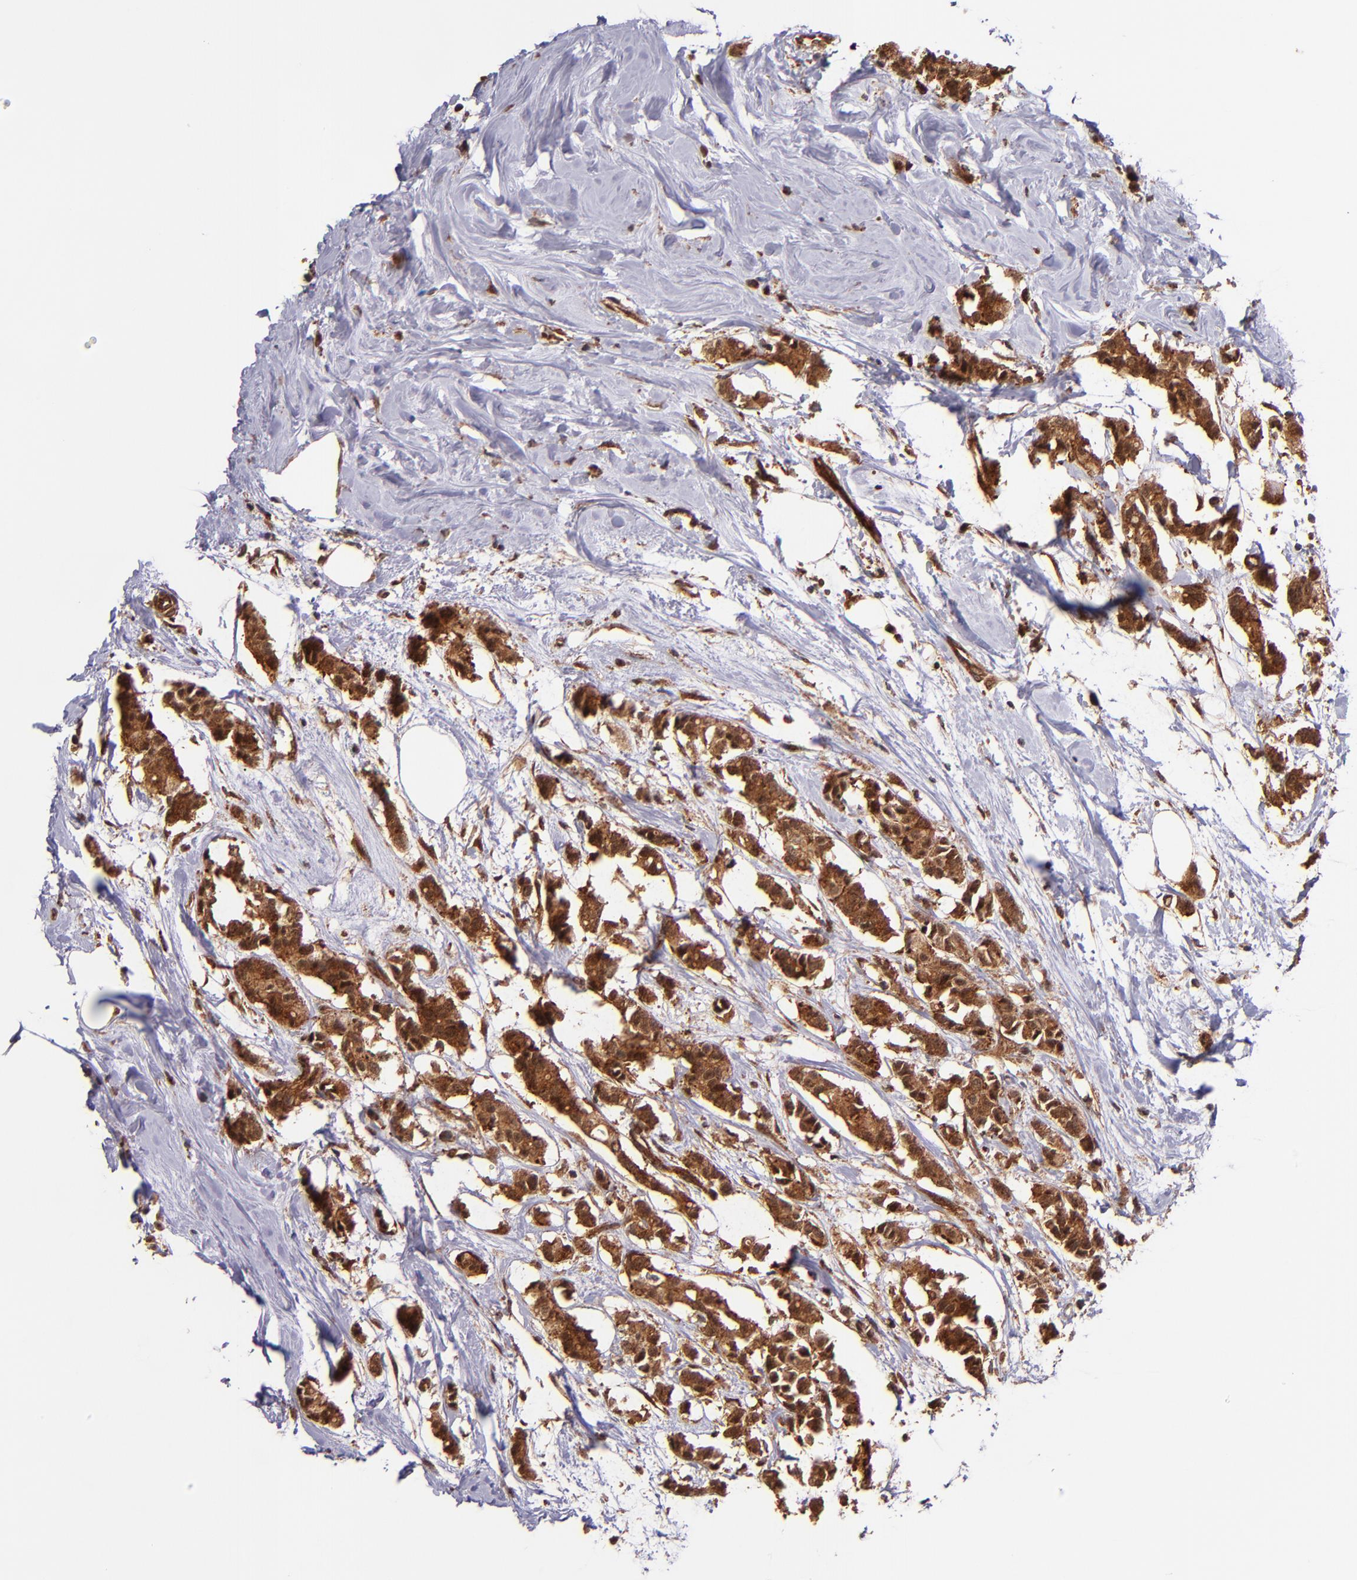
{"staining": {"intensity": "strong", "quantity": ">75%", "location": "cytoplasmic/membranous"}, "tissue": "breast cancer", "cell_type": "Tumor cells", "image_type": "cancer", "snomed": [{"axis": "morphology", "description": "Duct carcinoma"}, {"axis": "topography", "description": "Breast"}], "caption": "Approximately >75% of tumor cells in breast cancer show strong cytoplasmic/membranous protein expression as visualized by brown immunohistochemical staining.", "gene": "STX8", "patient": {"sex": "female", "age": 84}}